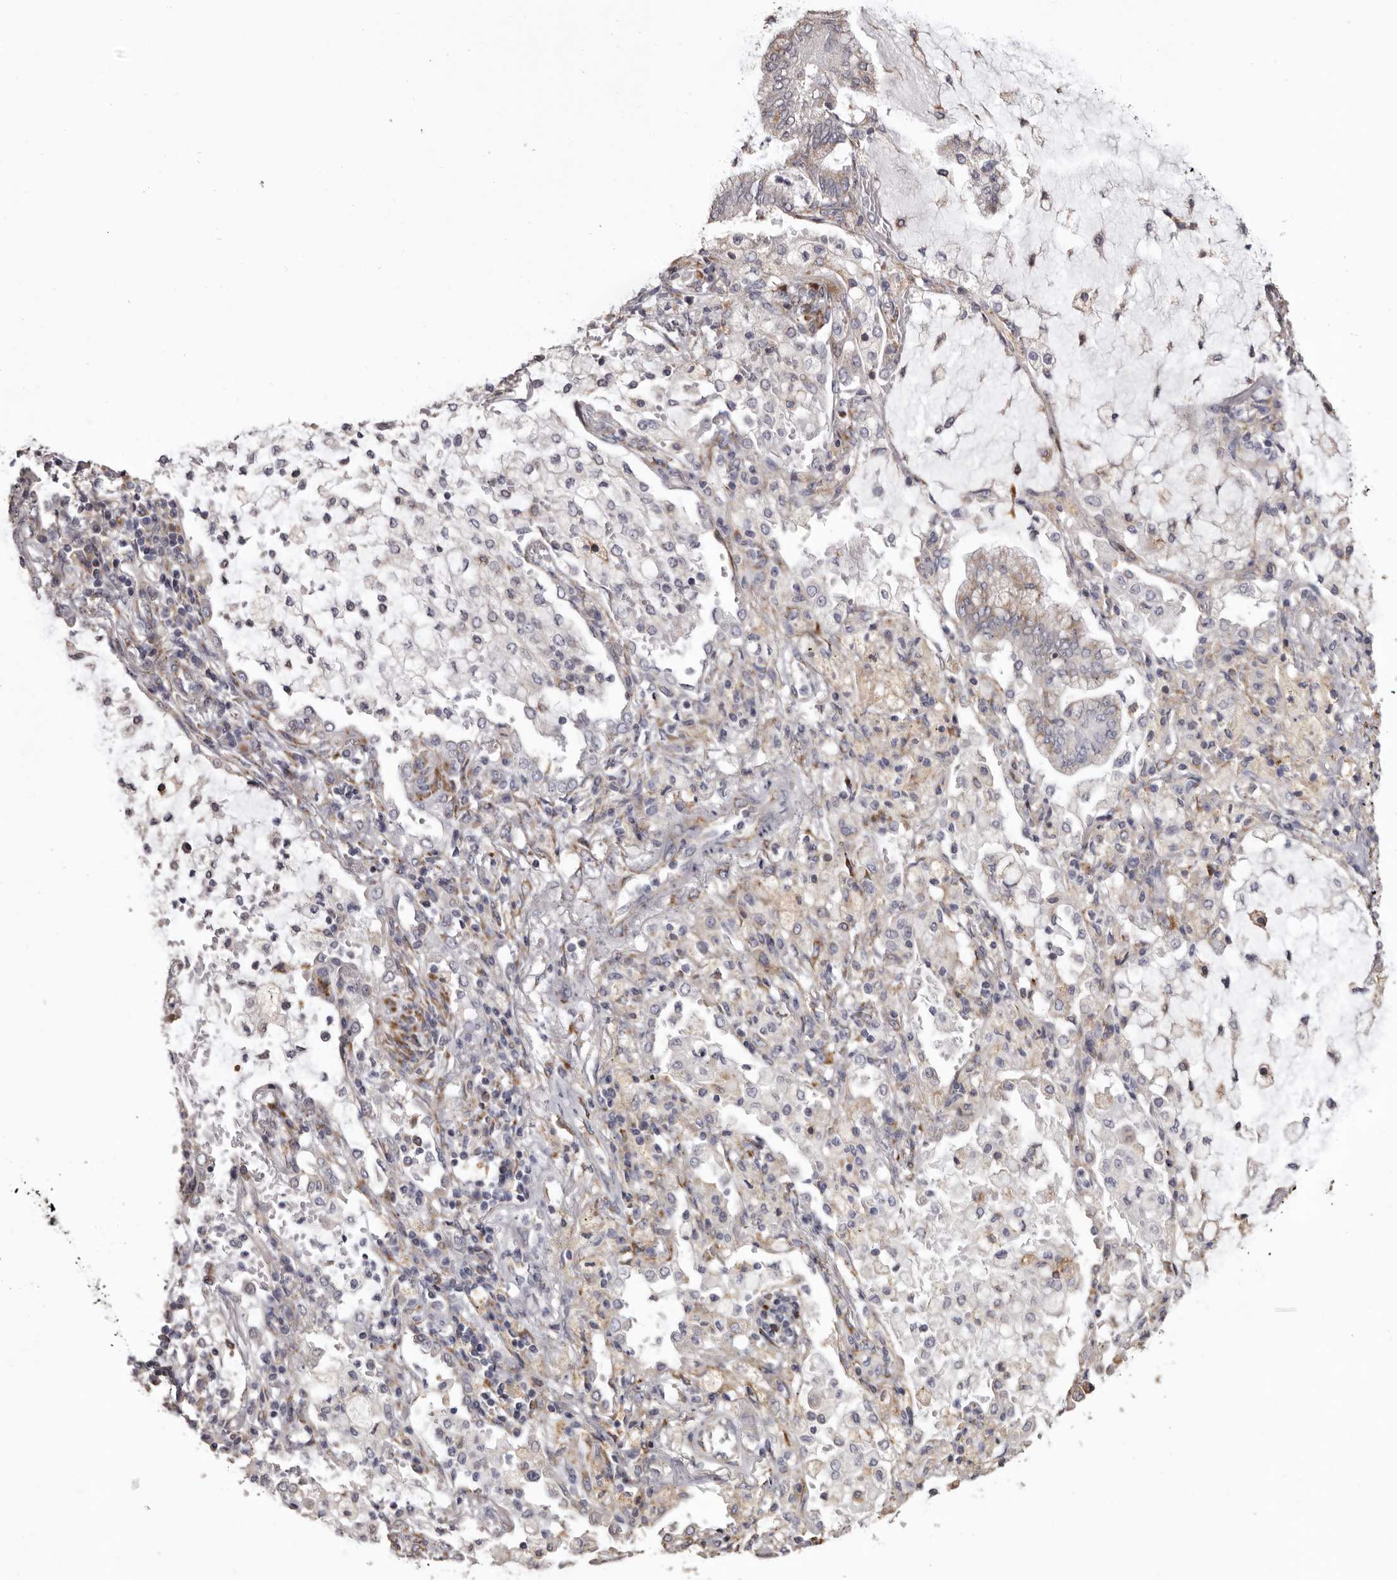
{"staining": {"intensity": "moderate", "quantity": "<25%", "location": "cytoplasmic/membranous"}, "tissue": "lung cancer", "cell_type": "Tumor cells", "image_type": "cancer", "snomed": [{"axis": "morphology", "description": "Adenocarcinoma, NOS"}, {"axis": "topography", "description": "Lung"}], "caption": "Immunohistochemical staining of lung cancer reveals low levels of moderate cytoplasmic/membranous protein staining in about <25% of tumor cells.", "gene": "PIGX", "patient": {"sex": "female", "age": 70}}